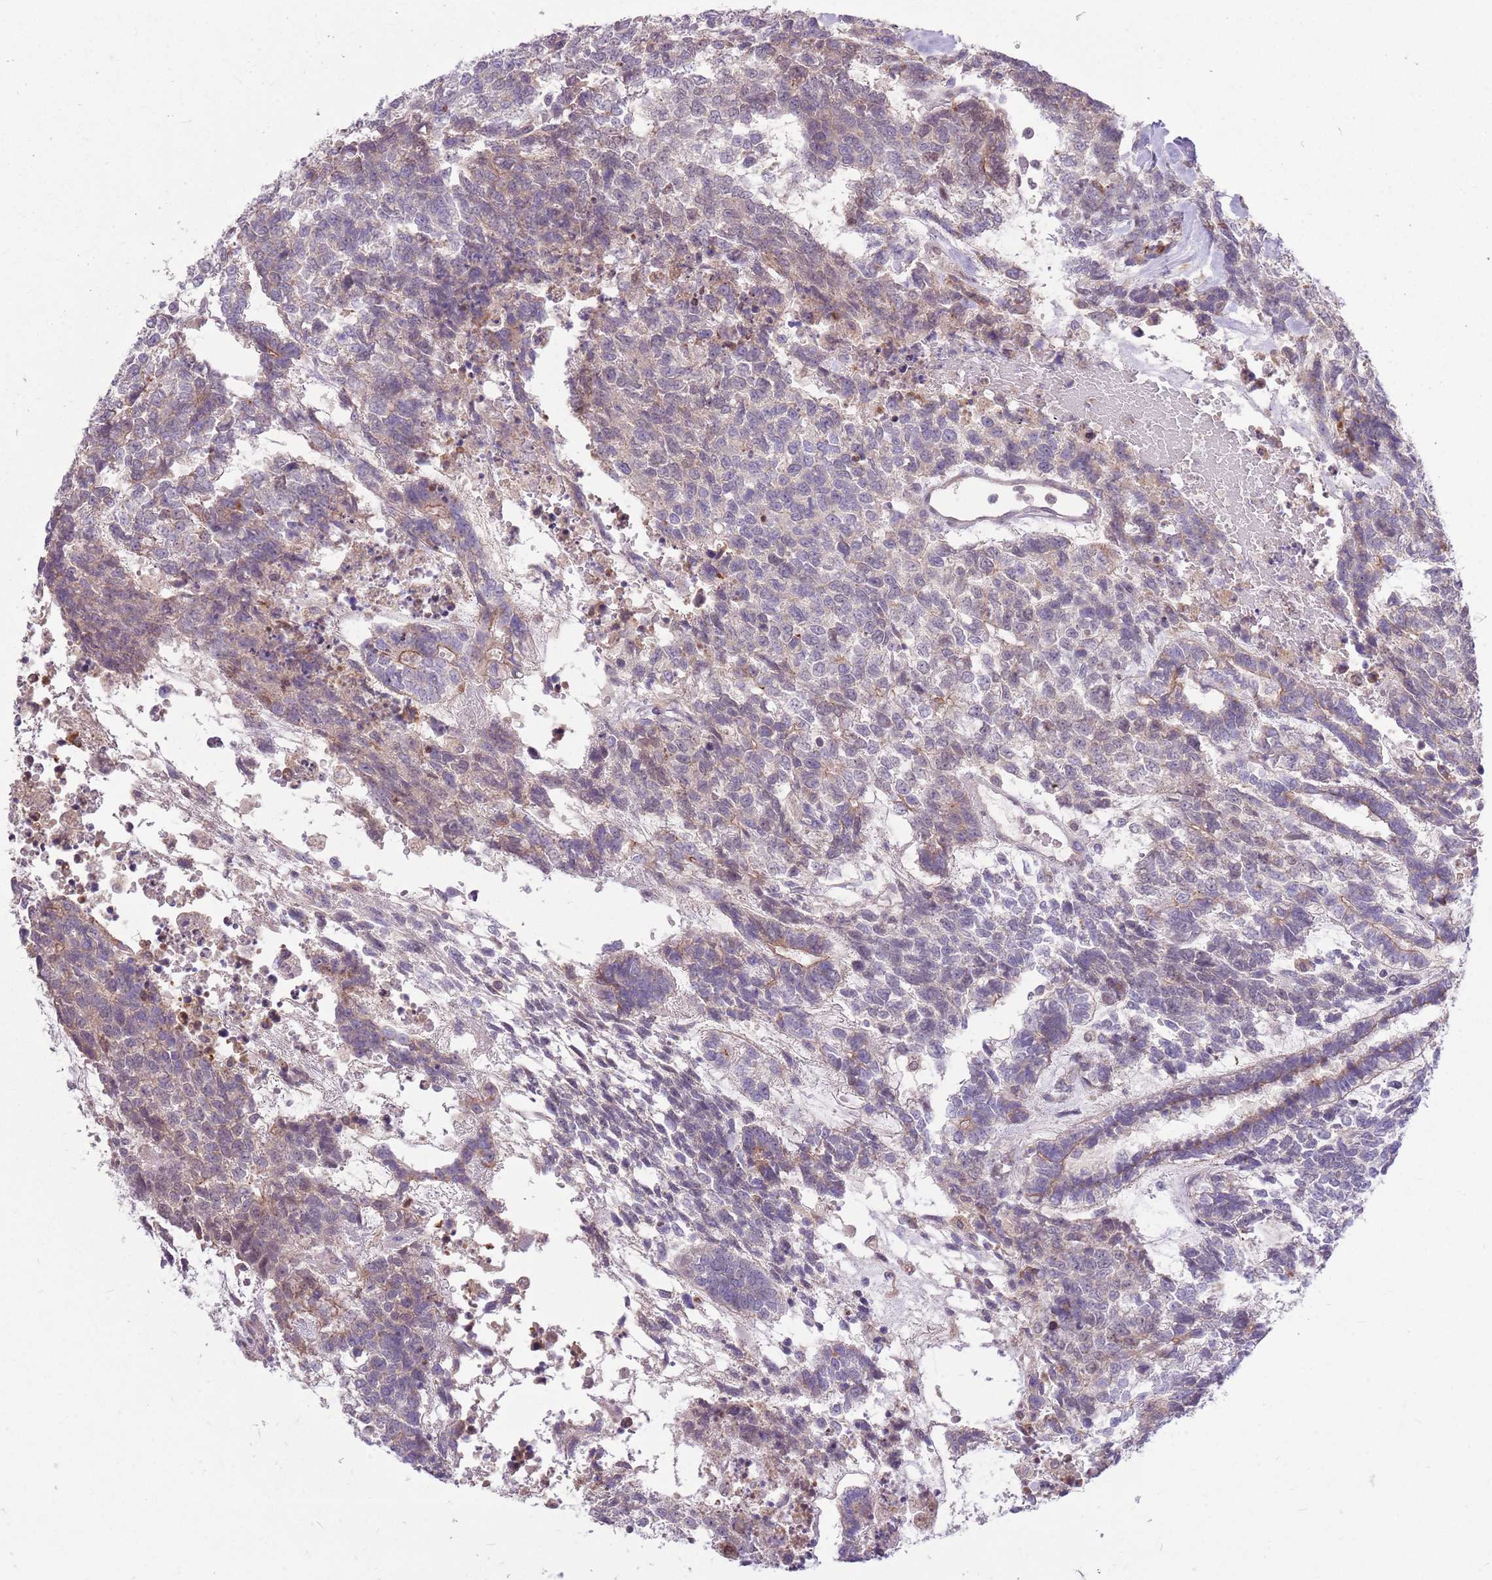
{"staining": {"intensity": "weak", "quantity": "25%-75%", "location": "cytoplasmic/membranous"}, "tissue": "testis cancer", "cell_type": "Tumor cells", "image_type": "cancer", "snomed": [{"axis": "morphology", "description": "Carcinoma, Embryonal, NOS"}, {"axis": "topography", "description": "Testis"}], "caption": "Human testis cancer stained for a protein (brown) shows weak cytoplasmic/membranous positive positivity in about 25%-75% of tumor cells.", "gene": "PPP1R27", "patient": {"sex": "male", "age": 23}}